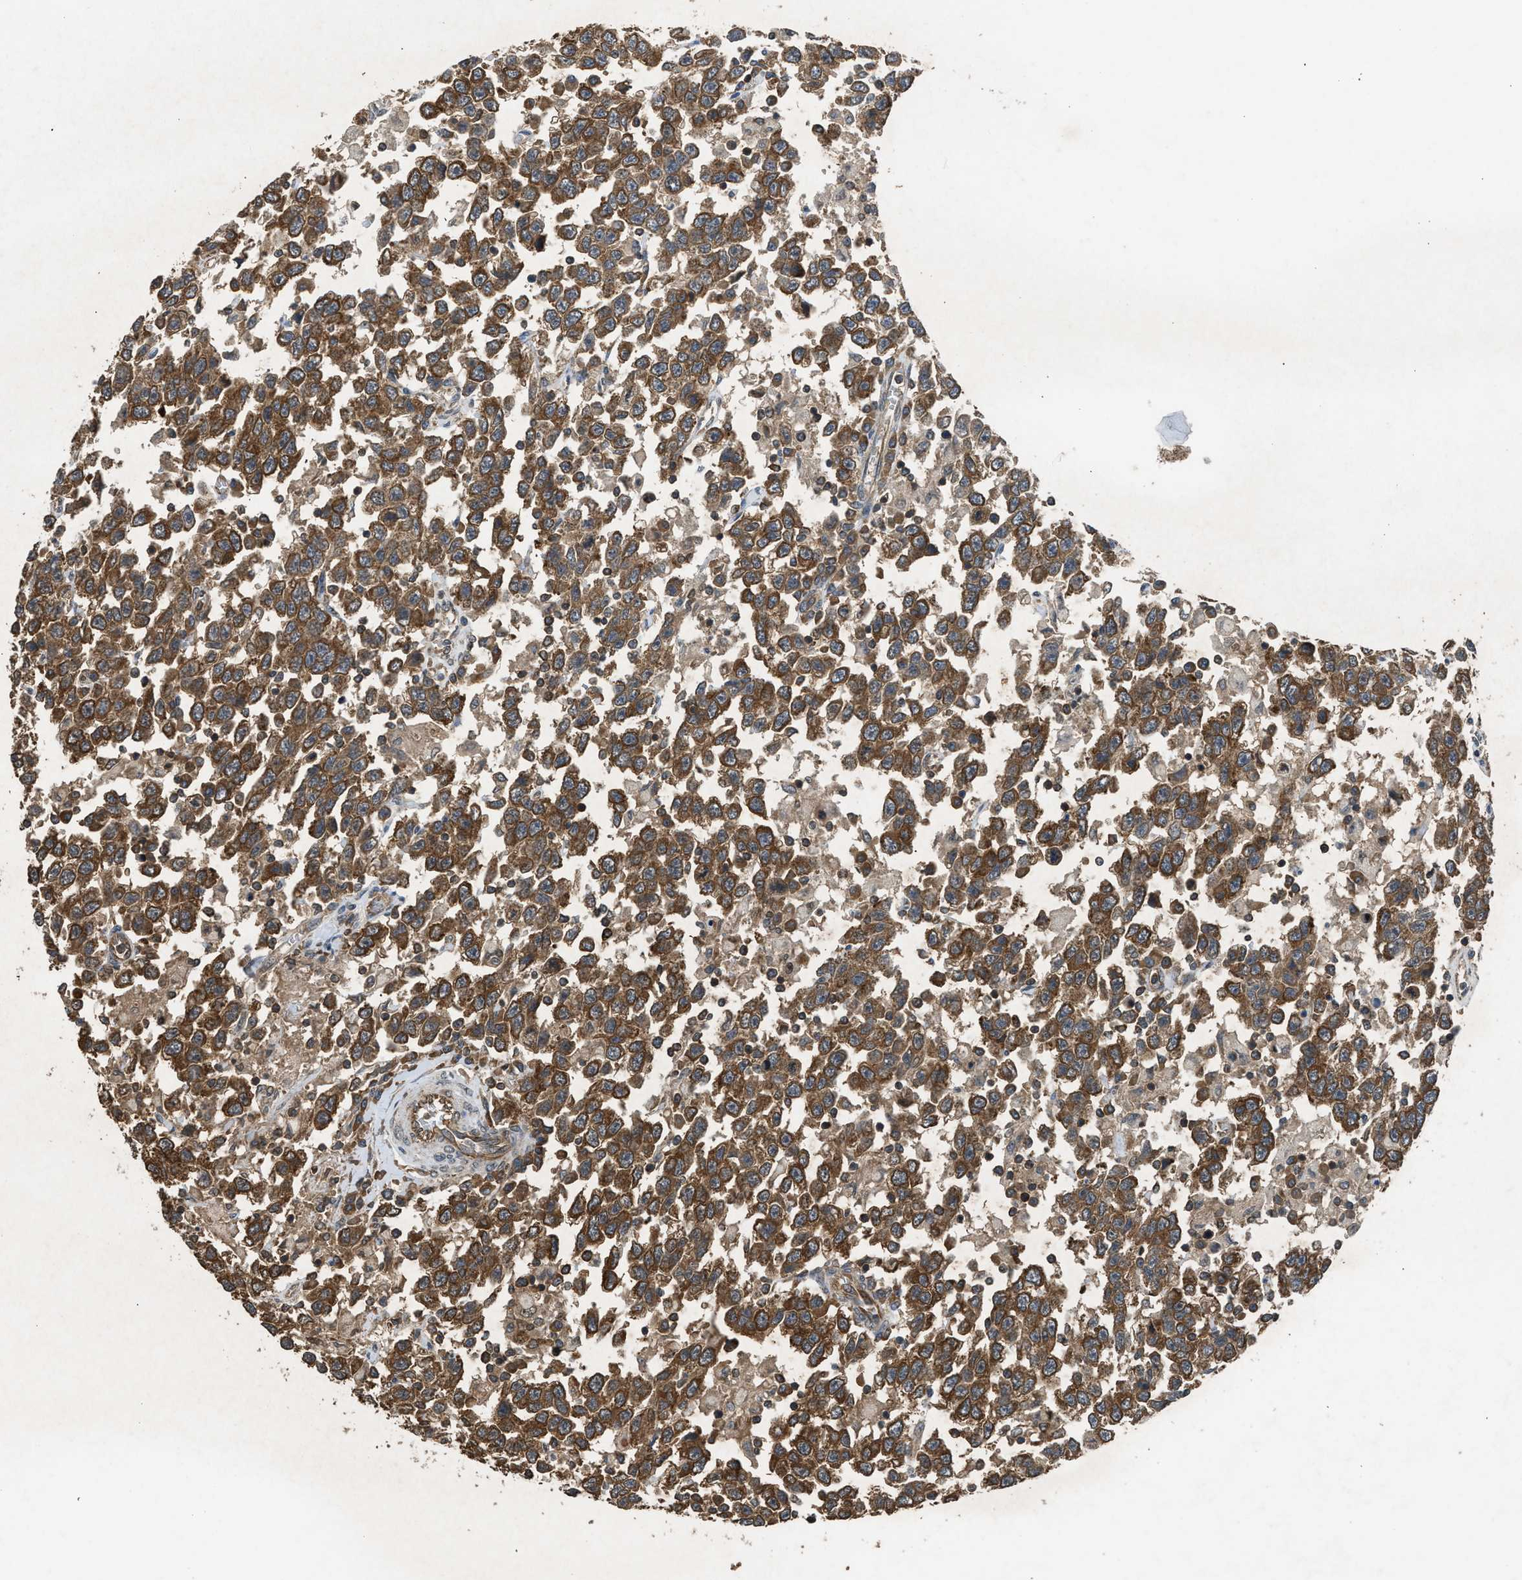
{"staining": {"intensity": "strong", "quantity": ">75%", "location": "cytoplasmic/membranous"}, "tissue": "testis cancer", "cell_type": "Tumor cells", "image_type": "cancer", "snomed": [{"axis": "morphology", "description": "Seminoma, NOS"}, {"axis": "topography", "description": "Testis"}], "caption": "Immunohistochemical staining of seminoma (testis) demonstrates high levels of strong cytoplasmic/membranous protein expression in approximately >75% of tumor cells. The staining was performed using DAB to visualize the protein expression in brown, while the nuclei were stained in blue with hematoxylin (Magnification: 20x).", "gene": "HIP1R", "patient": {"sex": "male", "age": 41}}